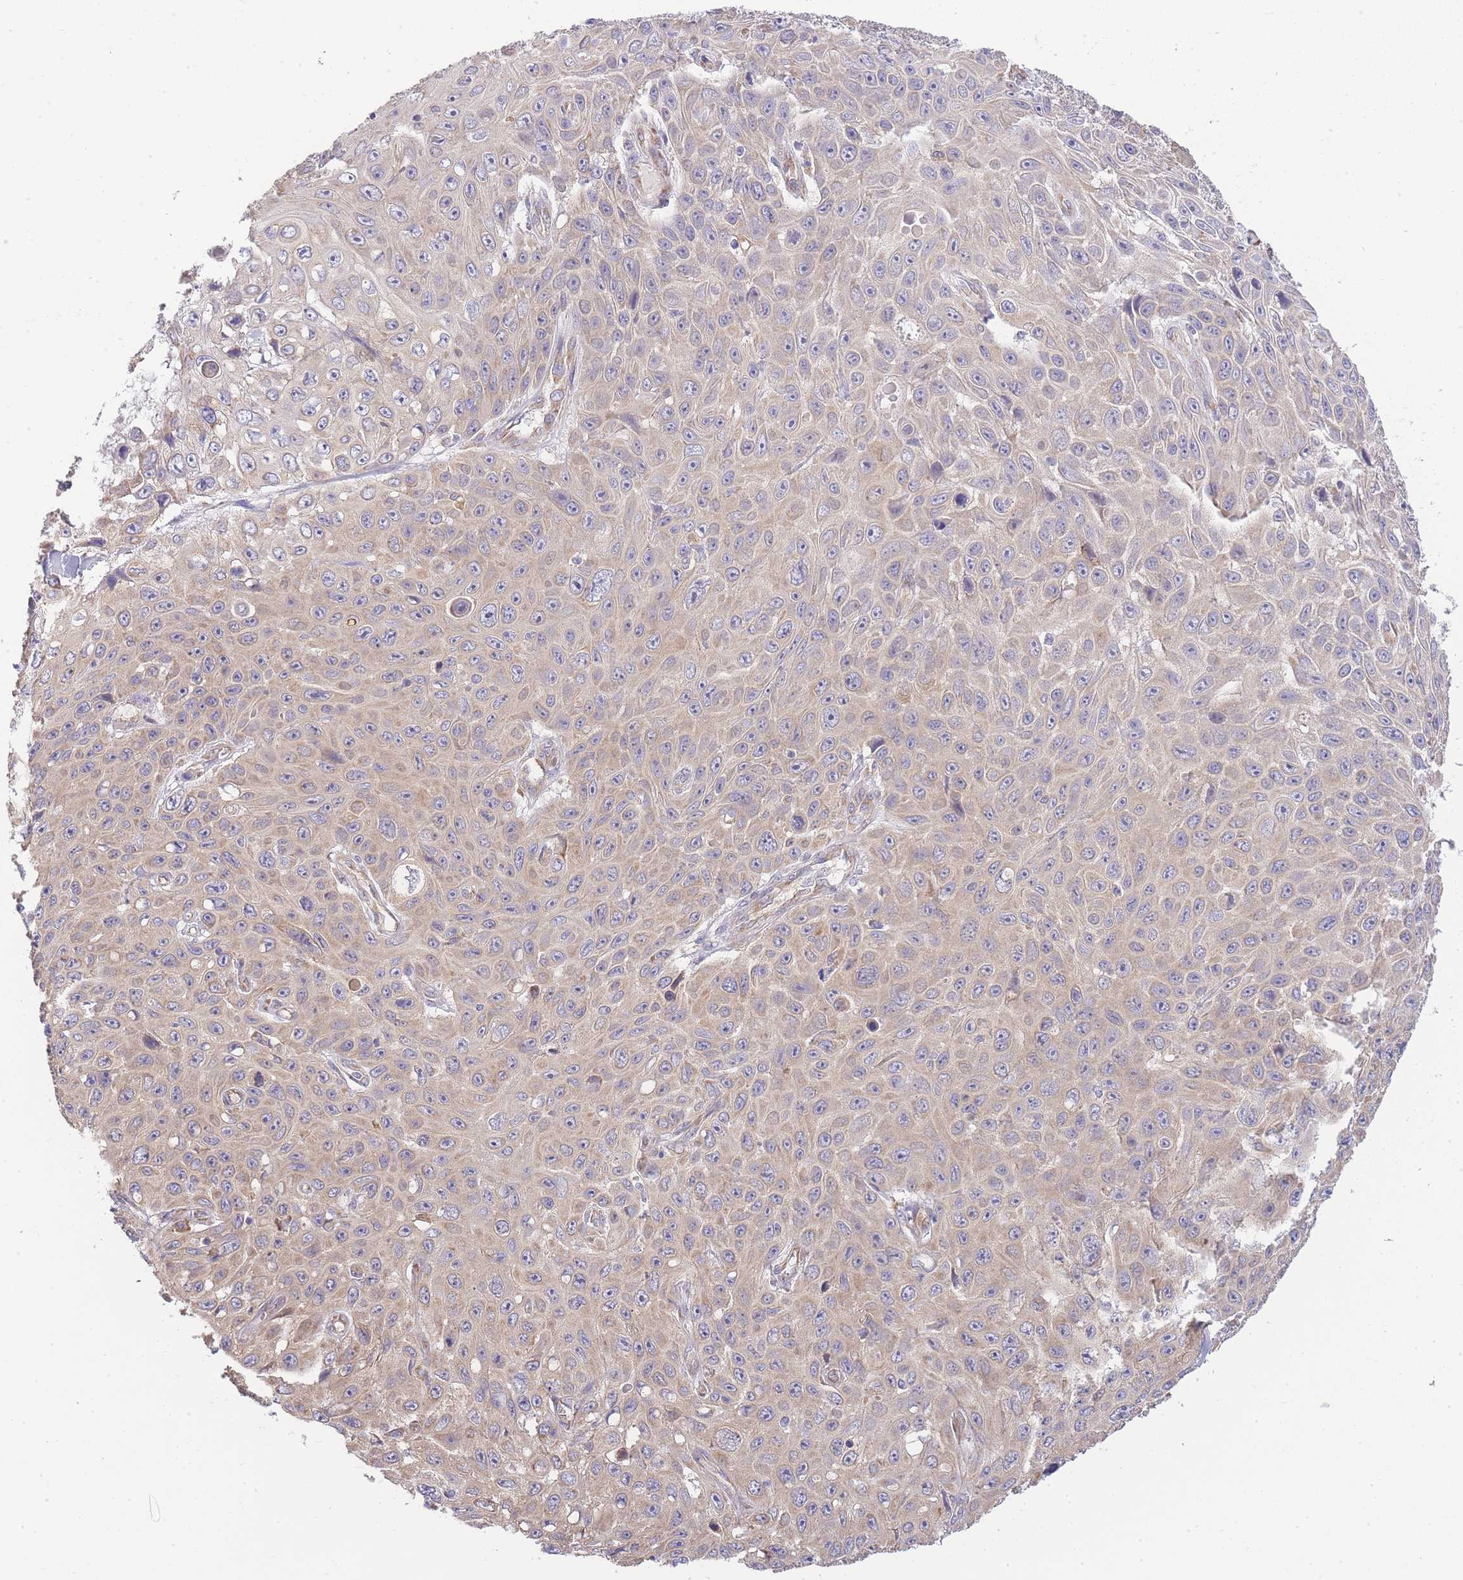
{"staining": {"intensity": "weak", "quantity": ">75%", "location": "cytoplasmic/membranous"}, "tissue": "skin cancer", "cell_type": "Tumor cells", "image_type": "cancer", "snomed": [{"axis": "morphology", "description": "Squamous cell carcinoma, NOS"}, {"axis": "topography", "description": "Skin"}], "caption": "Human skin cancer stained with a protein marker demonstrates weak staining in tumor cells.", "gene": "BEX1", "patient": {"sex": "male", "age": 82}}